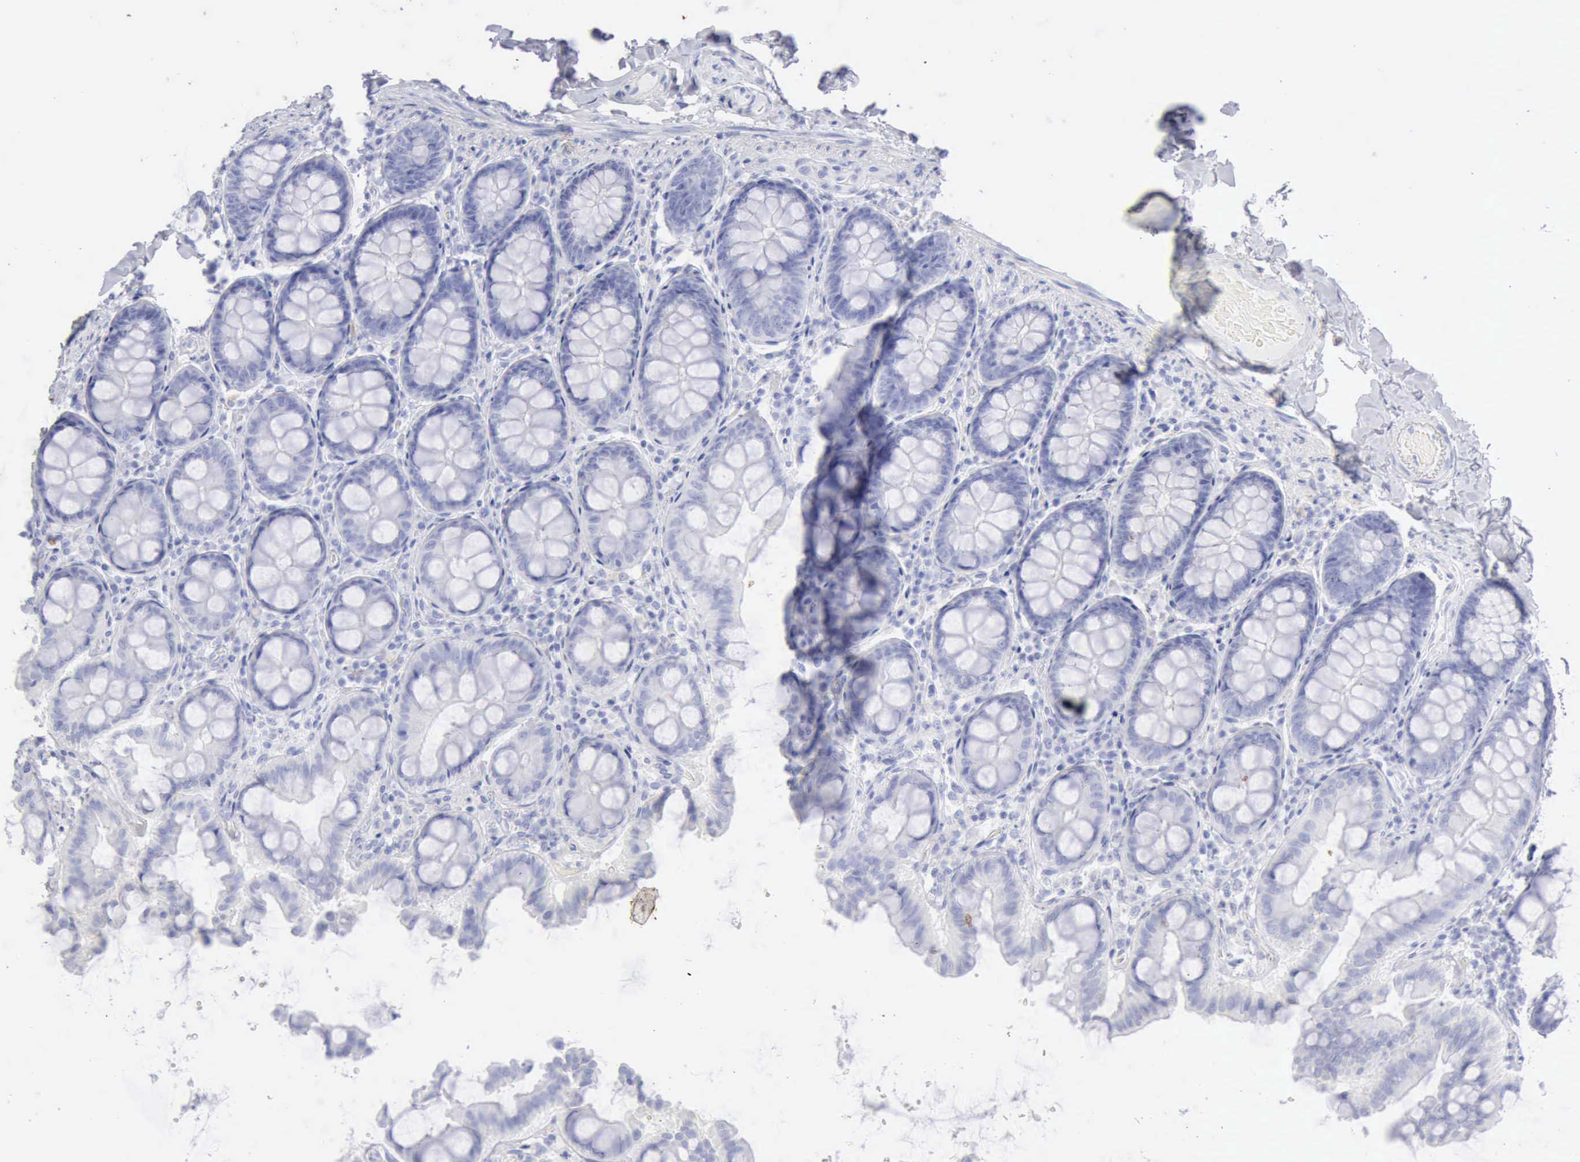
{"staining": {"intensity": "negative", "quantity": "none", "location": "none"}, "tissue": "colon", "cell_type": "Endothelial cells", "image_type": "normal", "snomed": [{"axis": "morphology", "description": "Normal tissue, NOS"}, {"axis": "topography", "description": "Colon"}], "caption": "Protein analysis of unremarkable colon demonstrates no significant staining in endothelial cells.", "gene": "KRT5", "patient": {"sex": "female", "age": 61}}